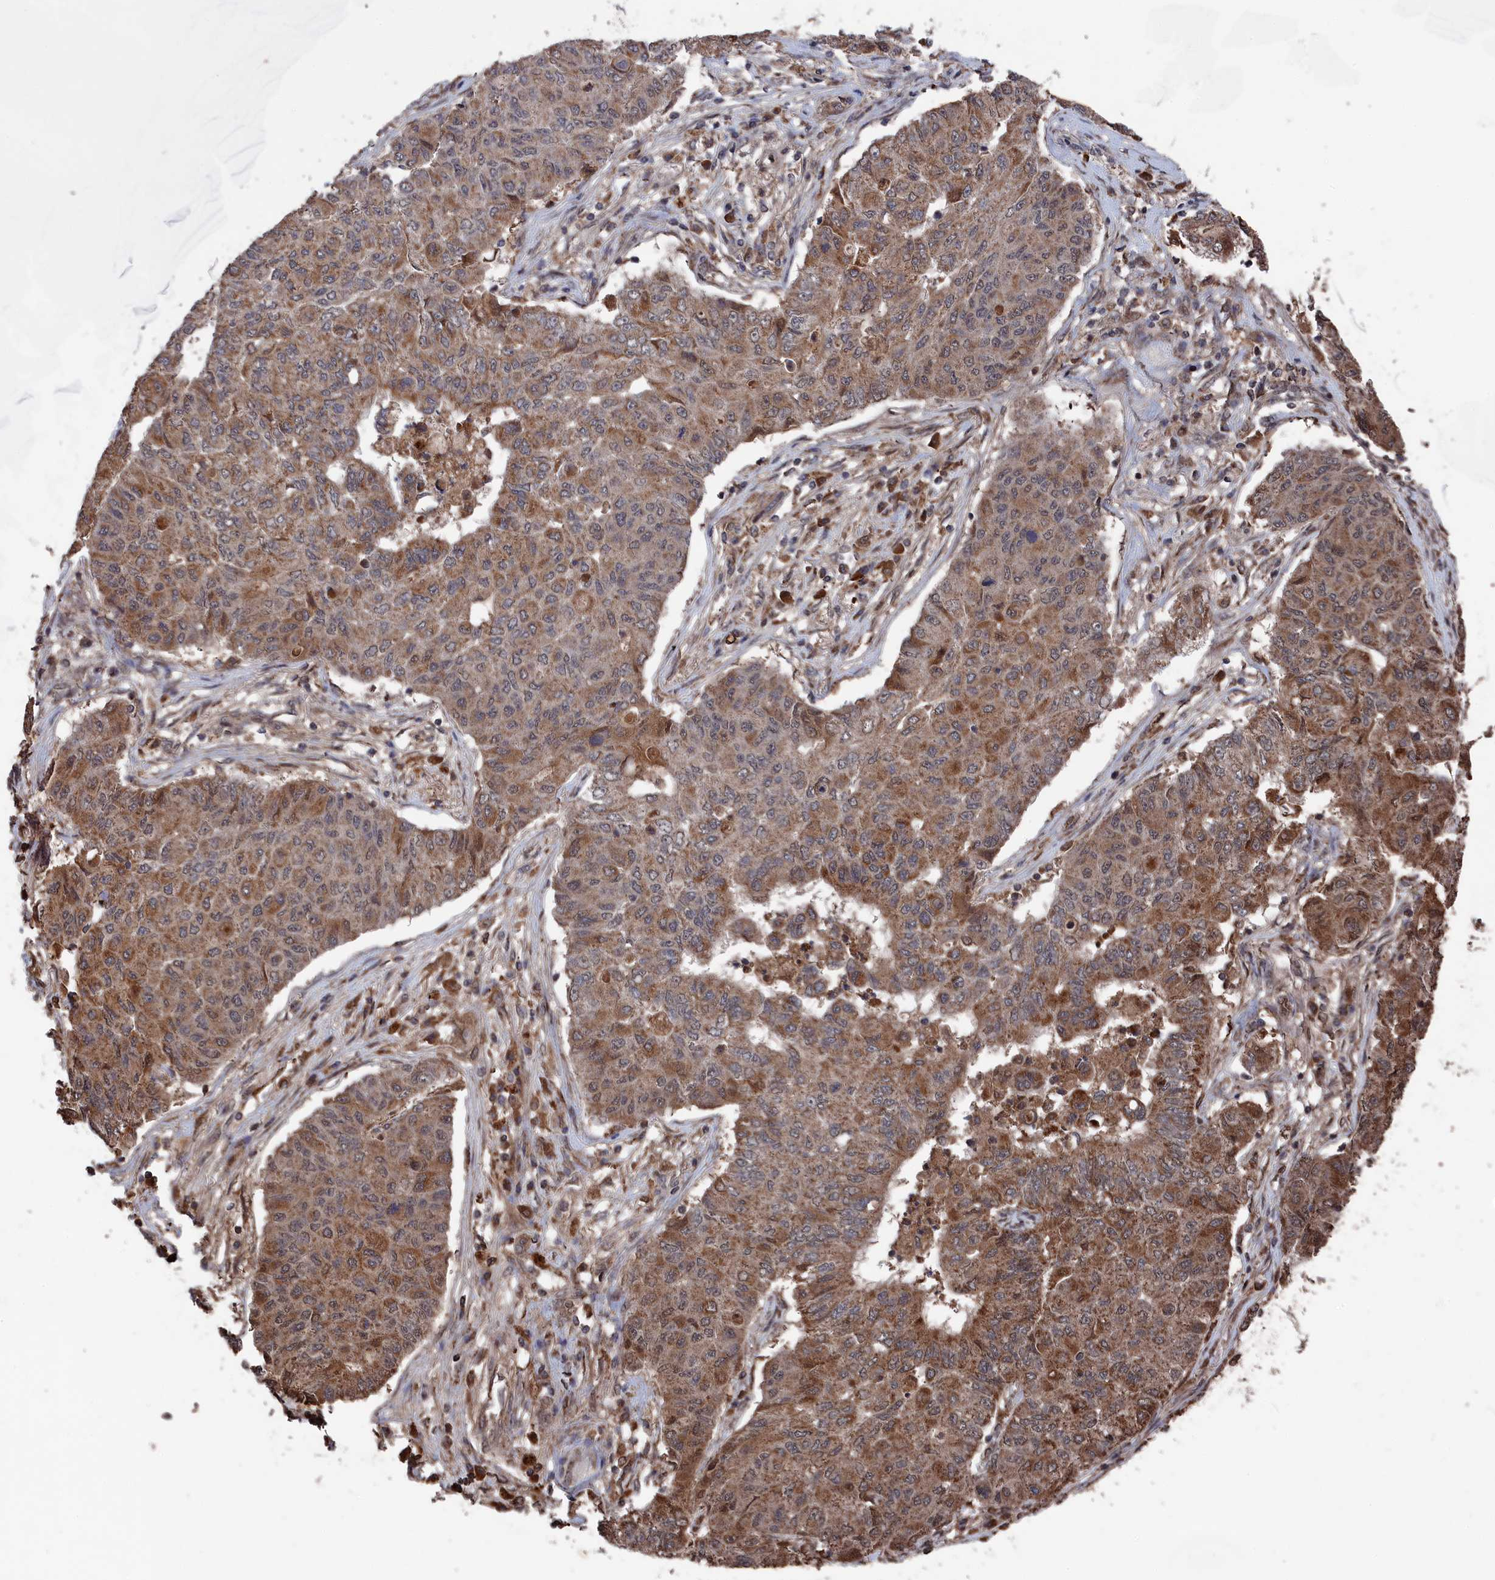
{"staining": {"intensity": "moderate", "quantity": "25%-75%", "location": "cytoplasmic/membranous"}, "tissue": "lung cancer", "cell_type": "Tumor cells", "image_type": "cancer", "snomed": [{"axis": "morphology", "description": "Squamous cell carcinoma, NOS"}, {"axis": "topography", "description": "Lung"}], "caption": "Protein positivity by immunohistochemistry displays moderate cytoplasmic/membranous positivity in approximately 25%-75% of tumor cells in squamous cell carcinoma (lung).", "gene": "CEACAM21", "patient": {"sex": "male", "age": 74}}